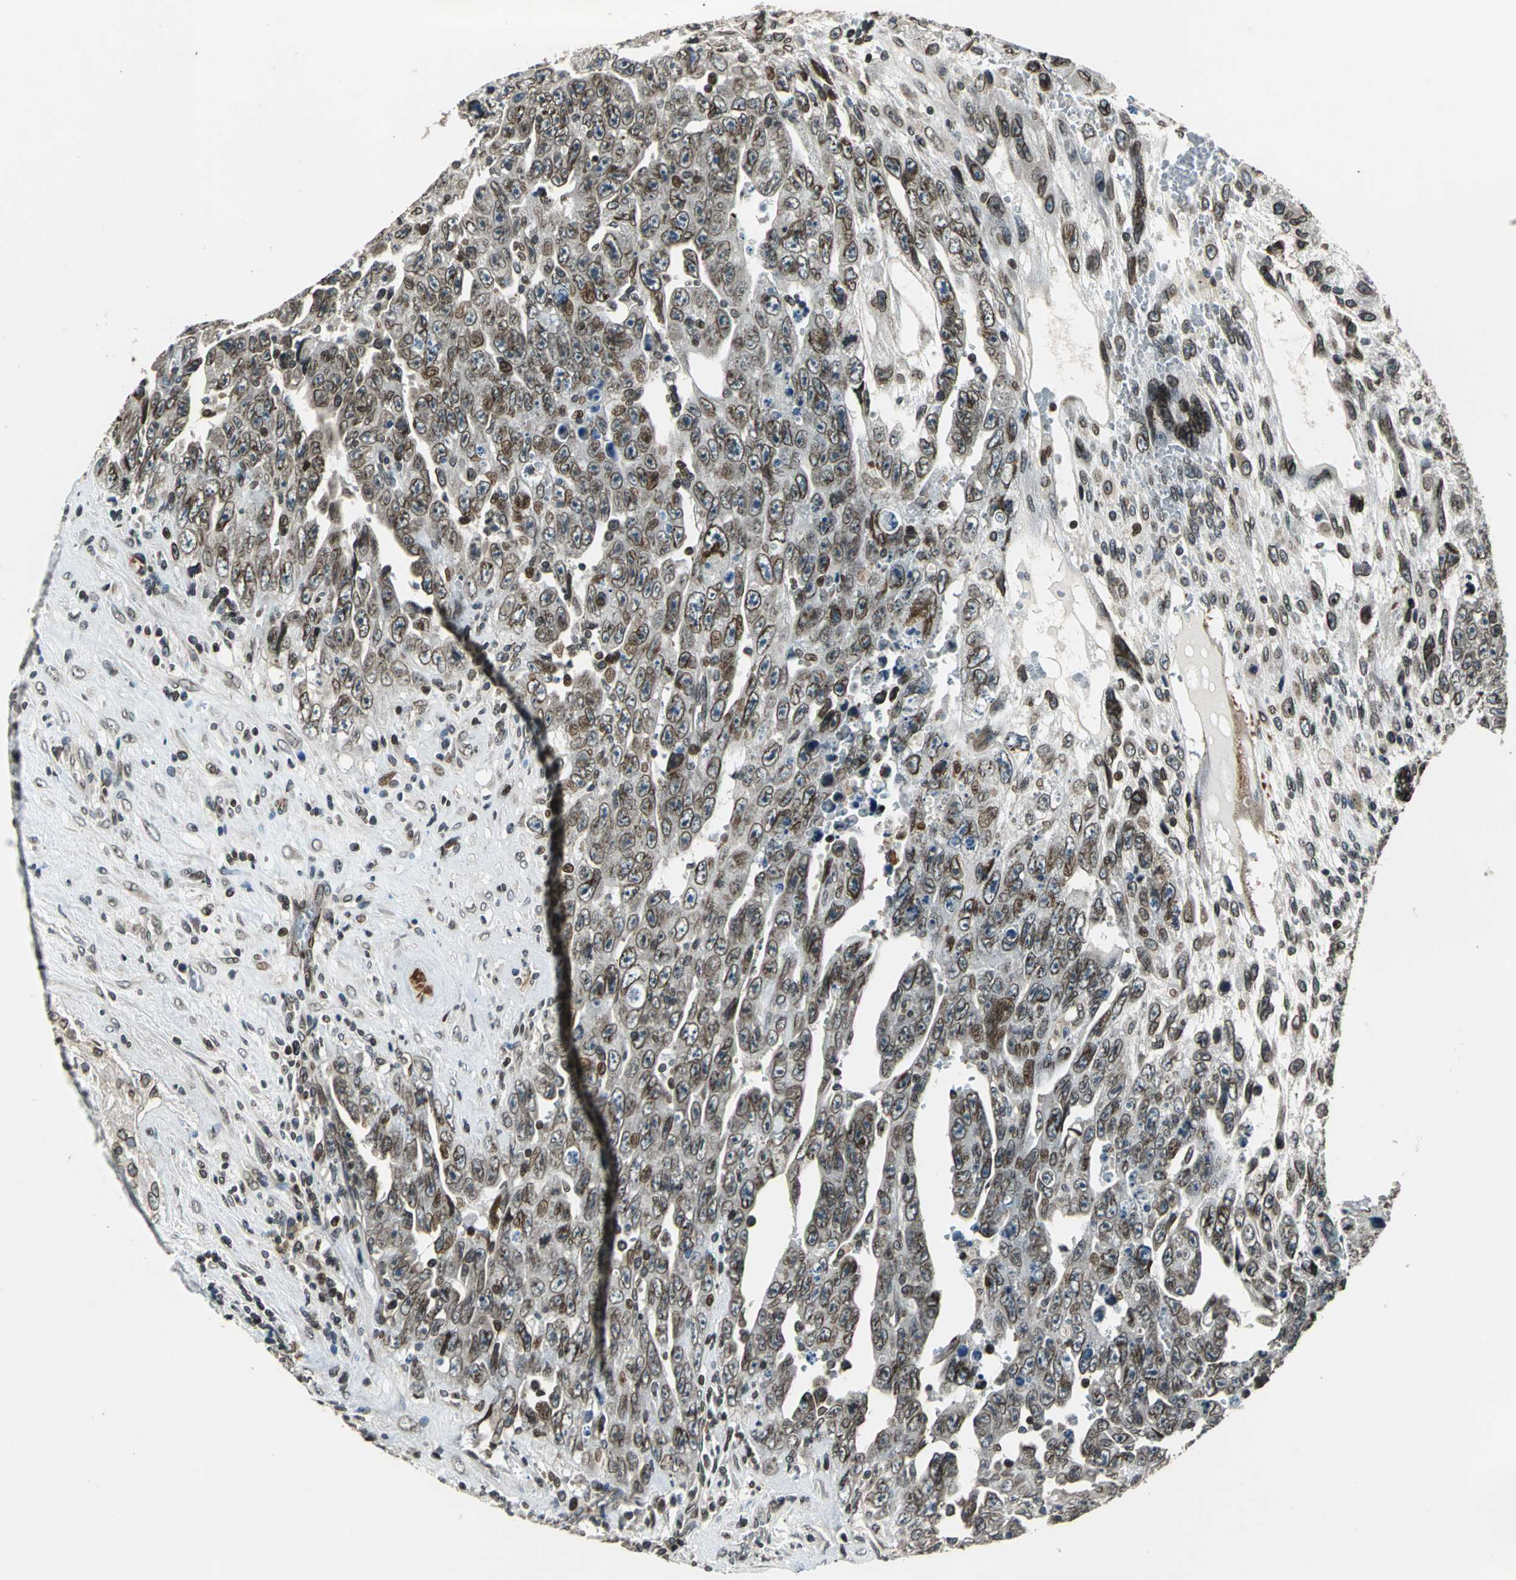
{"staining": {"intensity": "moderate", "quantity": ">75%", "location": "cytoplasmic/membranous,nuclear"}, "tissue": "testis cancer", "cell_type": "Tumor cells", "image_type": "cancer", "snomed": [{"axis": "morphology", "description": "Carcinoma, Embryonal, NOS"}, {"axis": "topography", "description": "Testis"}], "caption": "Embryonal carcinoma (testis) was stained to show a protein in brown. There is medium levels of moderate cytoplasmic/membranous and nuclear positivity in about >75% of tumor cells.", "gene": "BRIP1", "patient": {"sex": "male", "age": 28}}